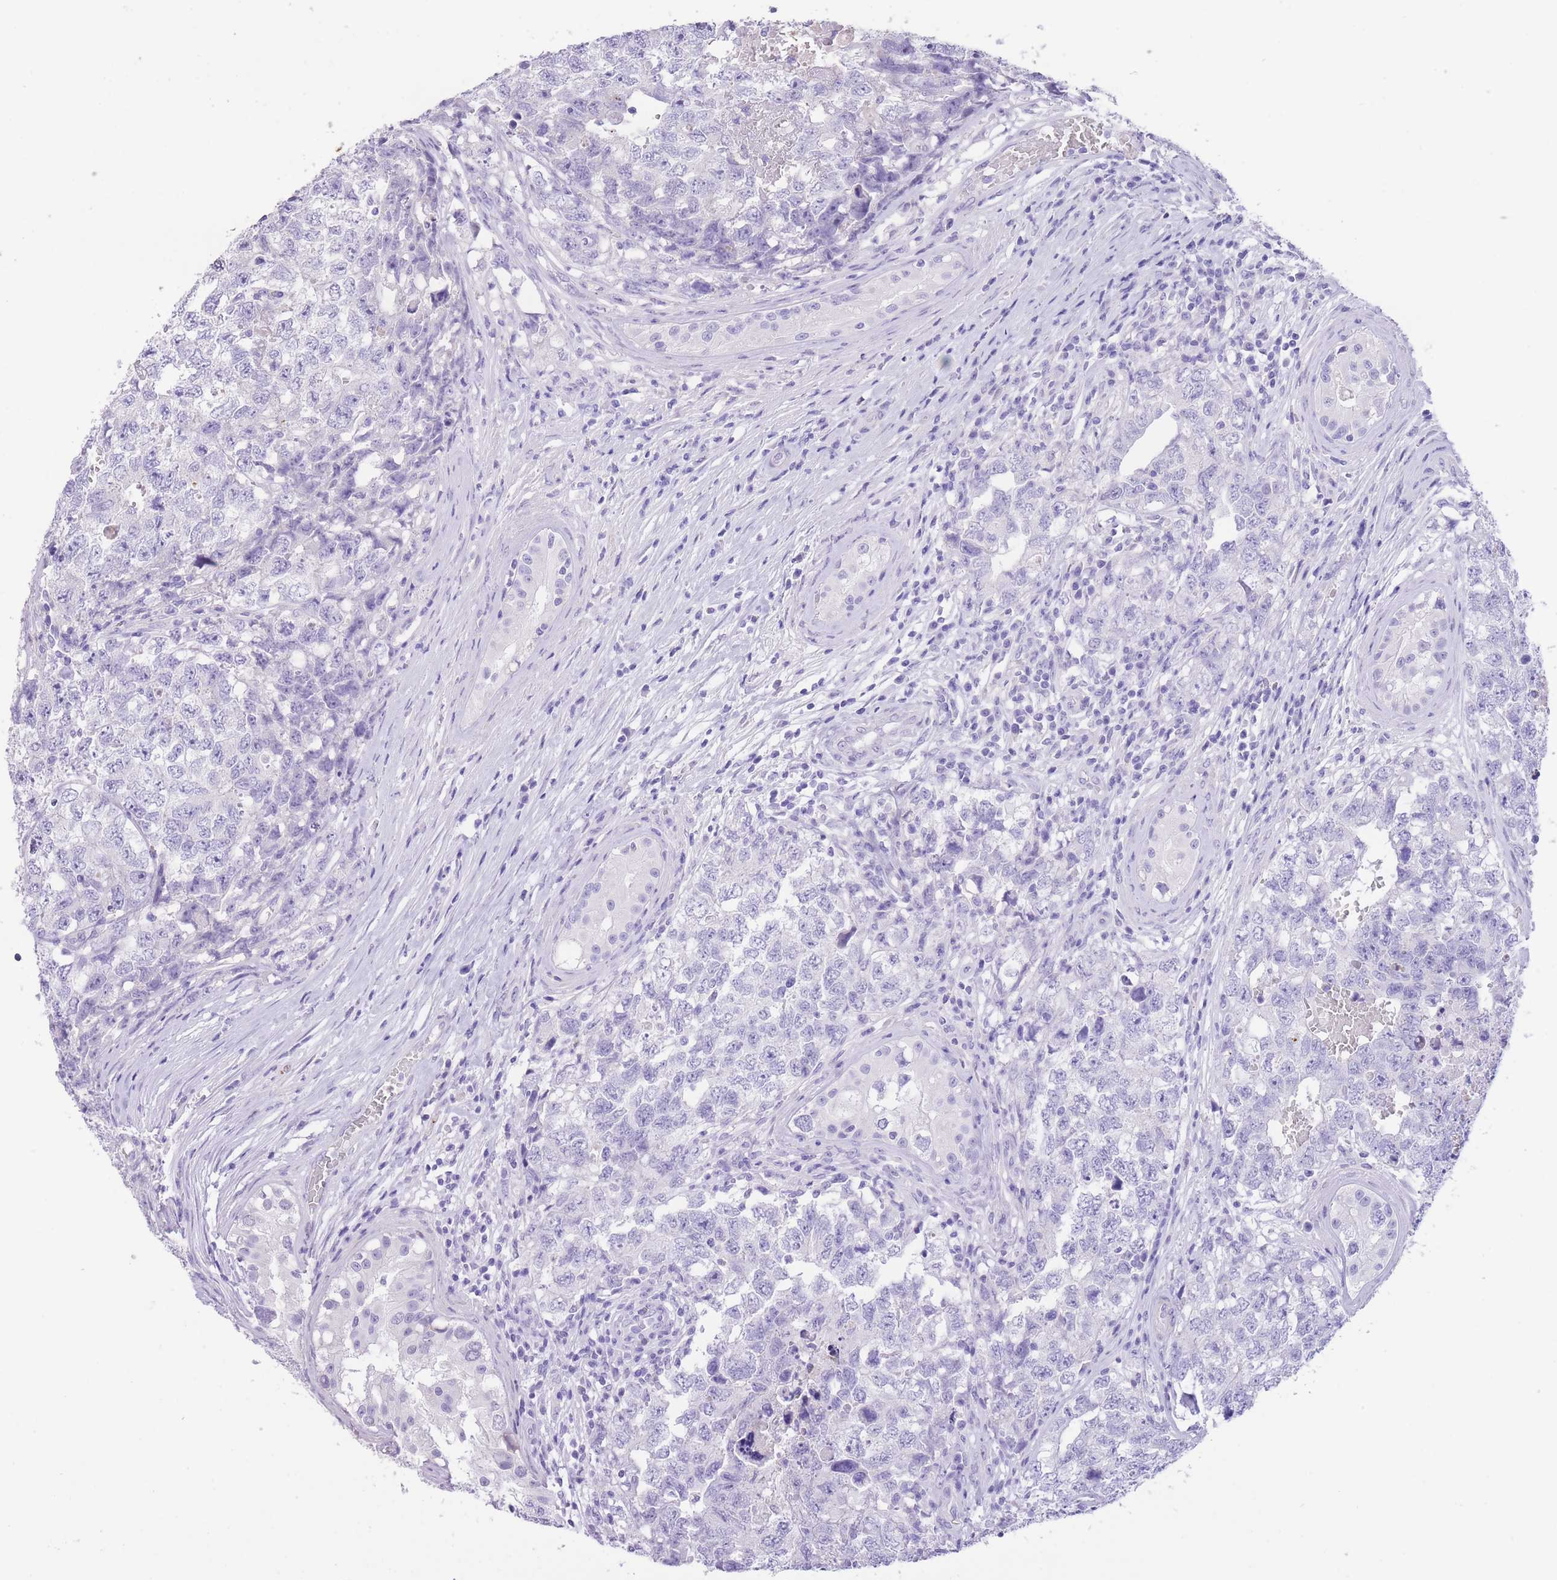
{"staining": {"intensity": "negative", "quantity": "none", "location": "none"}, "tissue": "testis cancer", "cell_type": "Tumor cells", "image_type": "cancer", "snomed": [{"axis": "morphology", "description": "Carcinoma, Embryonal, NOS"}, {"axis": "topography", "description": "Testis"}], "caption": "Immunohistochemistry histopathology image of neoplastic tissue: human testis cancer stained with DAB exhibits no significant protein staining in tumor cells.", "gene": "RAI2", "patient": {"sex": "male", "age": 22}}